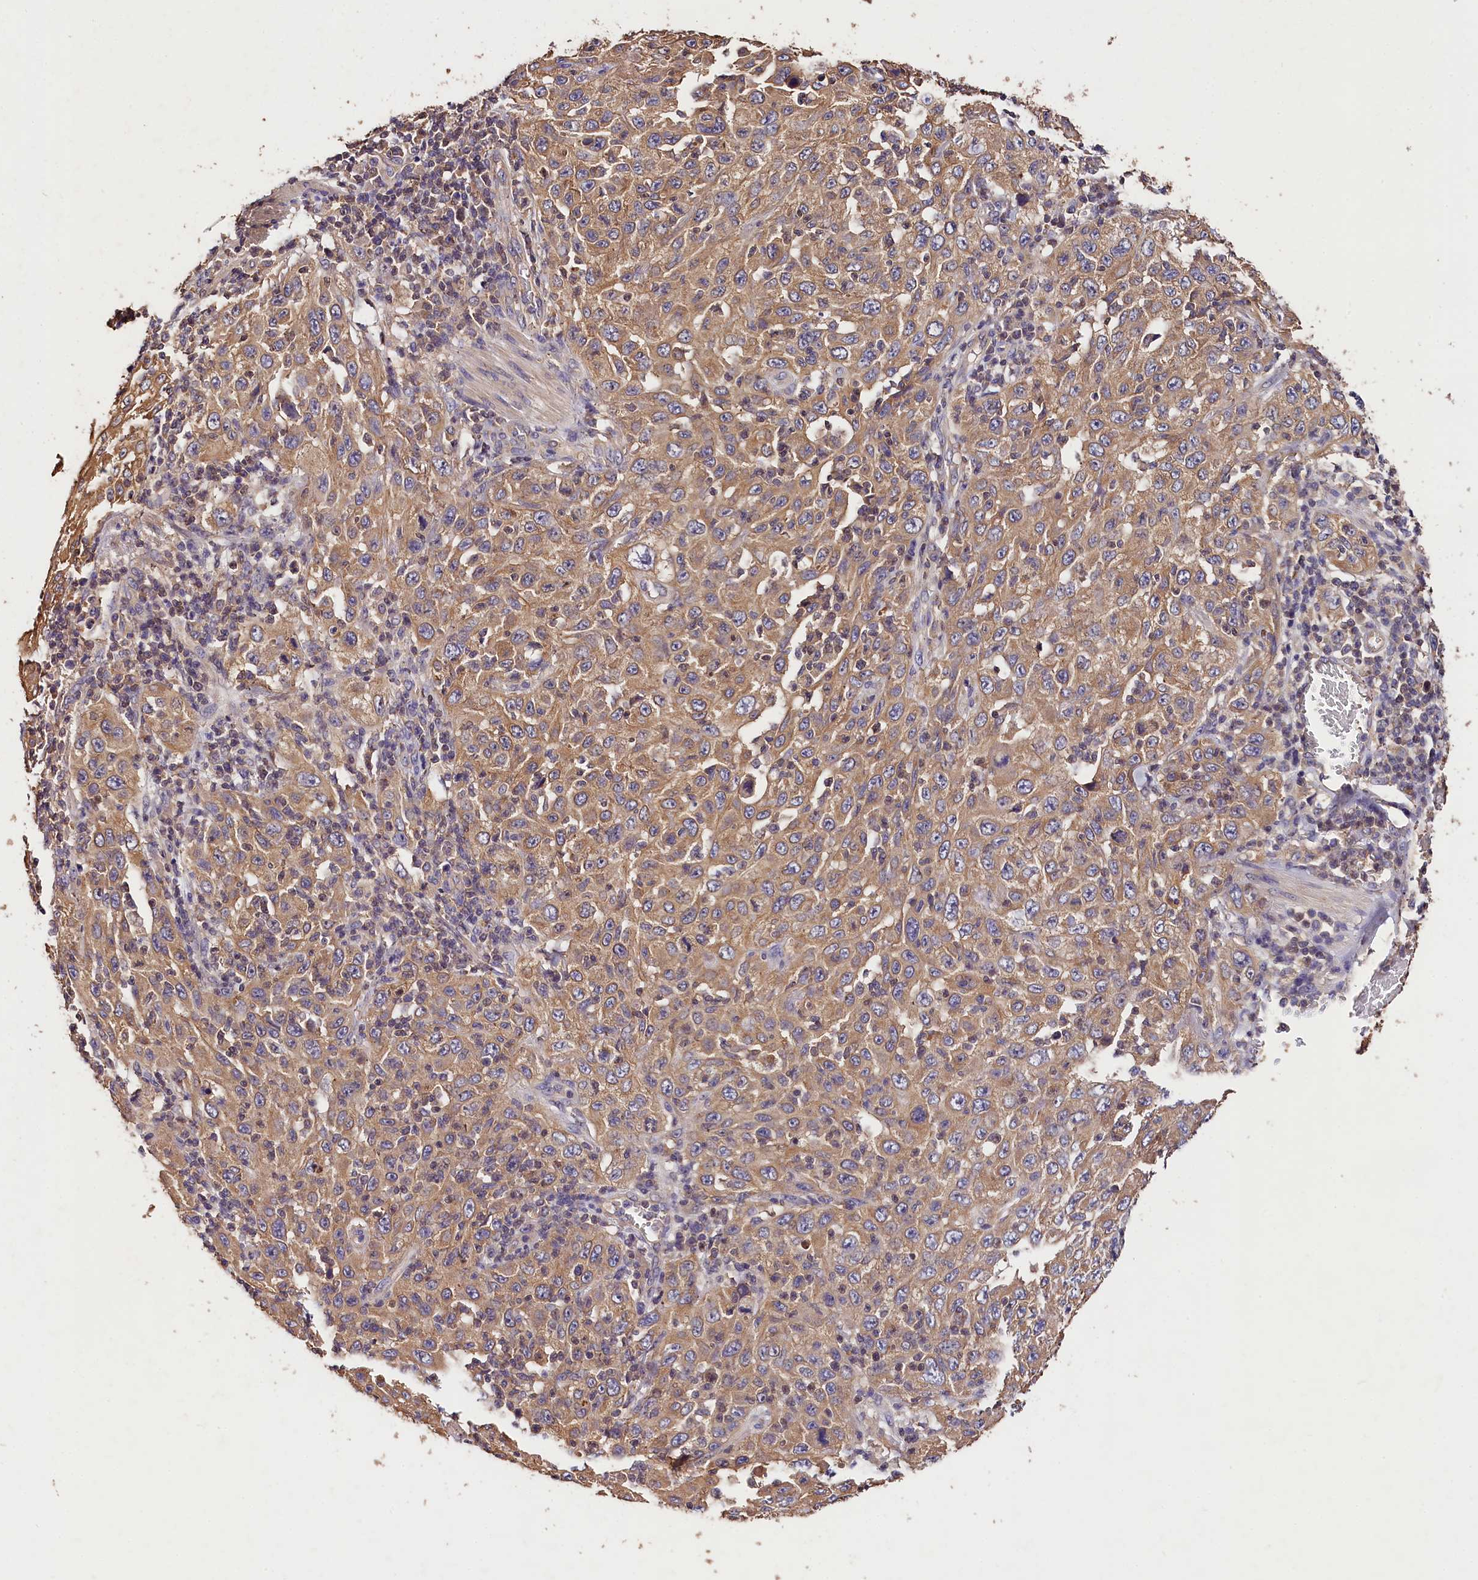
{"staining": {"intensity": "moderate", "quantity": ">75%", "location": "cytoplasmic/membranous"}, "tissue": "skin cancer", "cell_type": "Tumor cells", "image_type": "cancer", "snomed": [{"axis": "morphology", "description": "Squamous cell carcinoma, NOS"}, {"axis": "topography", "description": "Skin"}], "caption": "Immunohistochemistry micrograph of neoplastic tissue: human squamous cell carcinoma (skin) stained using immunohistochemistry exhibits medium levels of moderate protein expression localized specifically in the cytoplasmic/membranous of tumor cells, appearing as a cytoplasmic/membranous brown color.", "gene": "OAS3", "patient": {"sex": "female", "age": 88}}